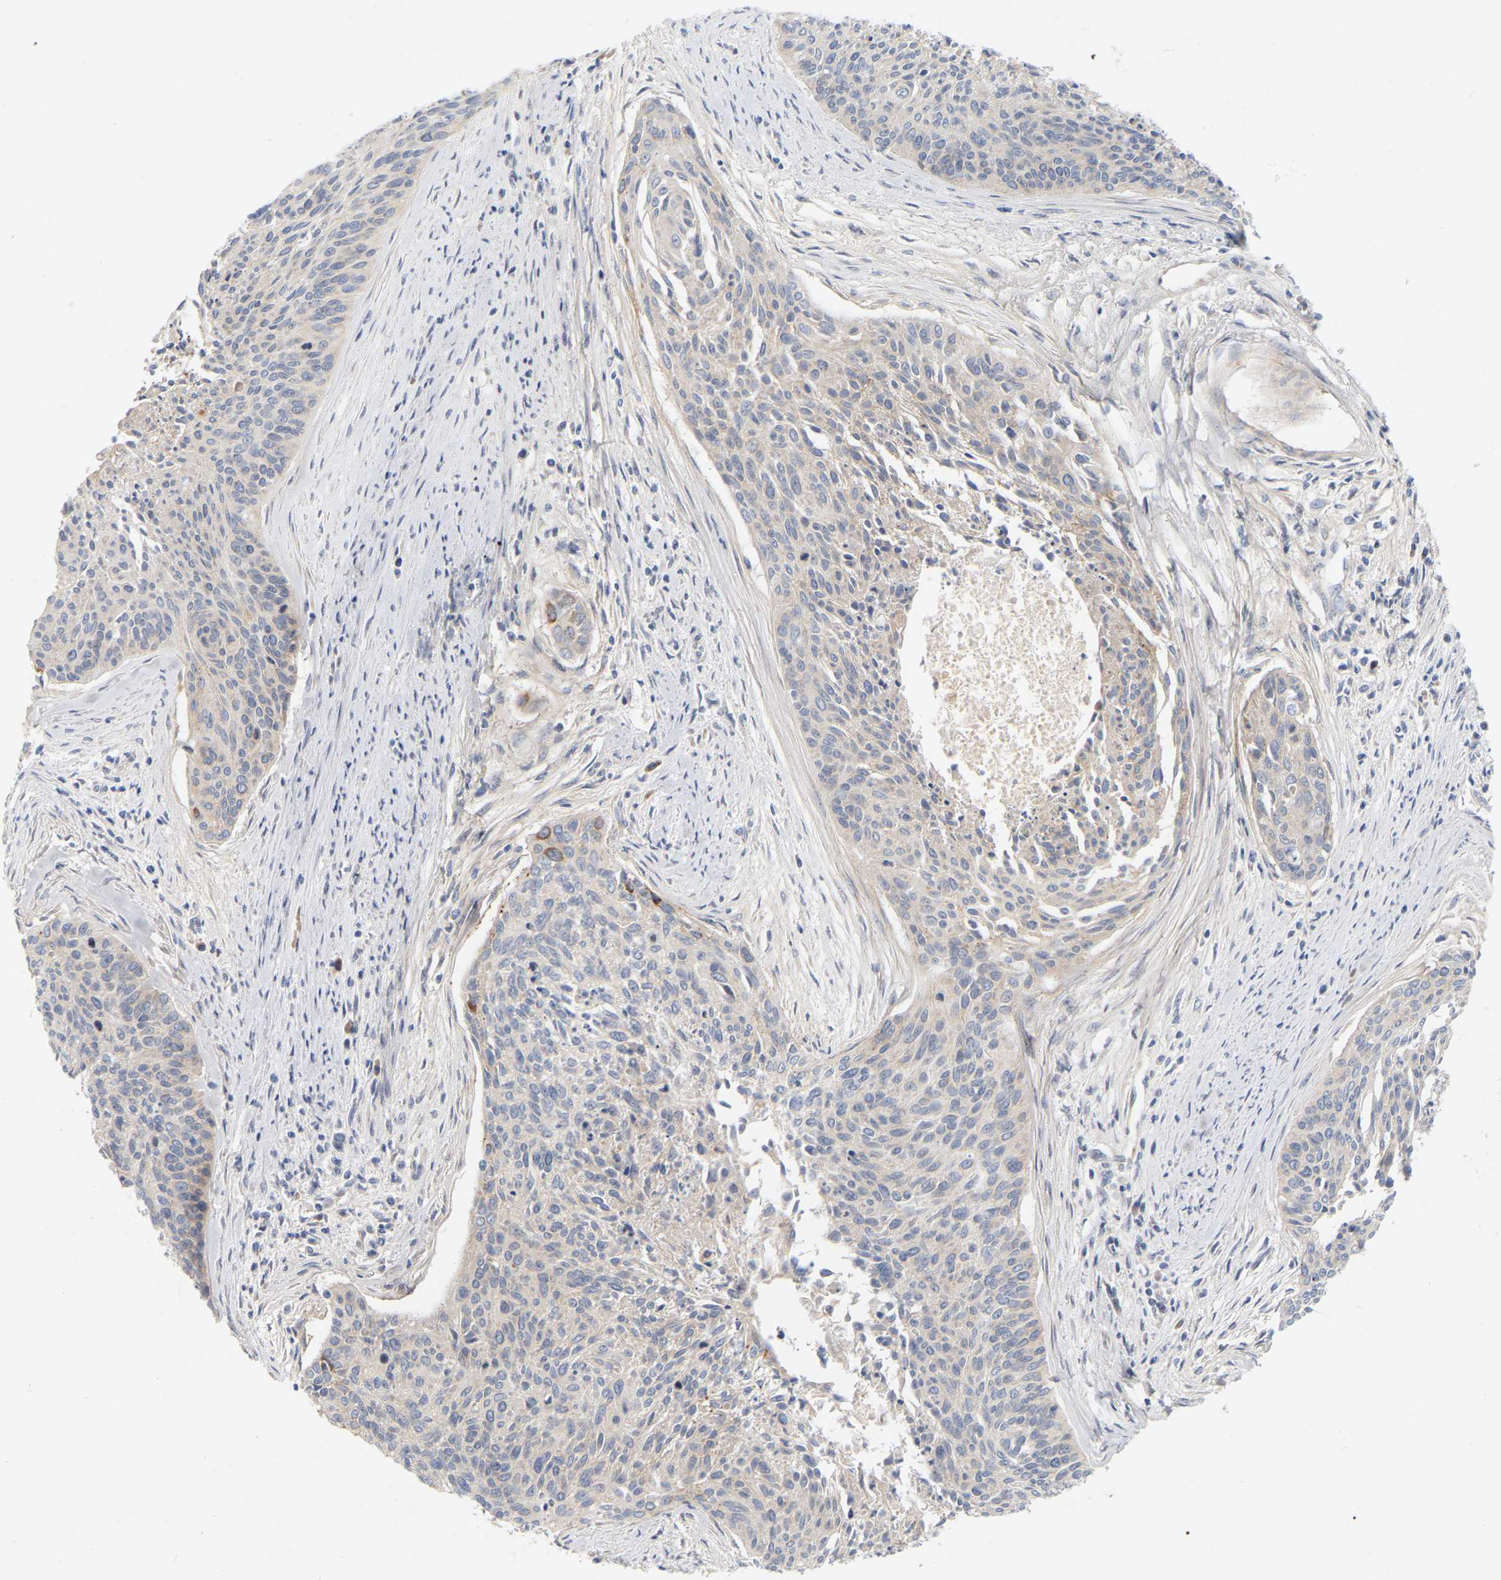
{"staining": {"intensity": "moderate", "quantity": "<25%", "location": "cytoplasmic/membranous"}, "tissue": "cervical cancer", "cell_type": "Tumor cells", "image_type": "cancer", "snomed": [{"axis": "morphology", "description": "Squamous cell carcinoma, NOS"}, {"axis": "topography", "description": "Cervix"}], "caption": "A brown stain shows moderate cytoplasmic/membranous staining of a protein in cervical cancer tumor cells. (DAB IHC with brightfield microscopy, high magnification).", "gene": "MINDY4", "patient": {"sex": "female", "age": 55}}